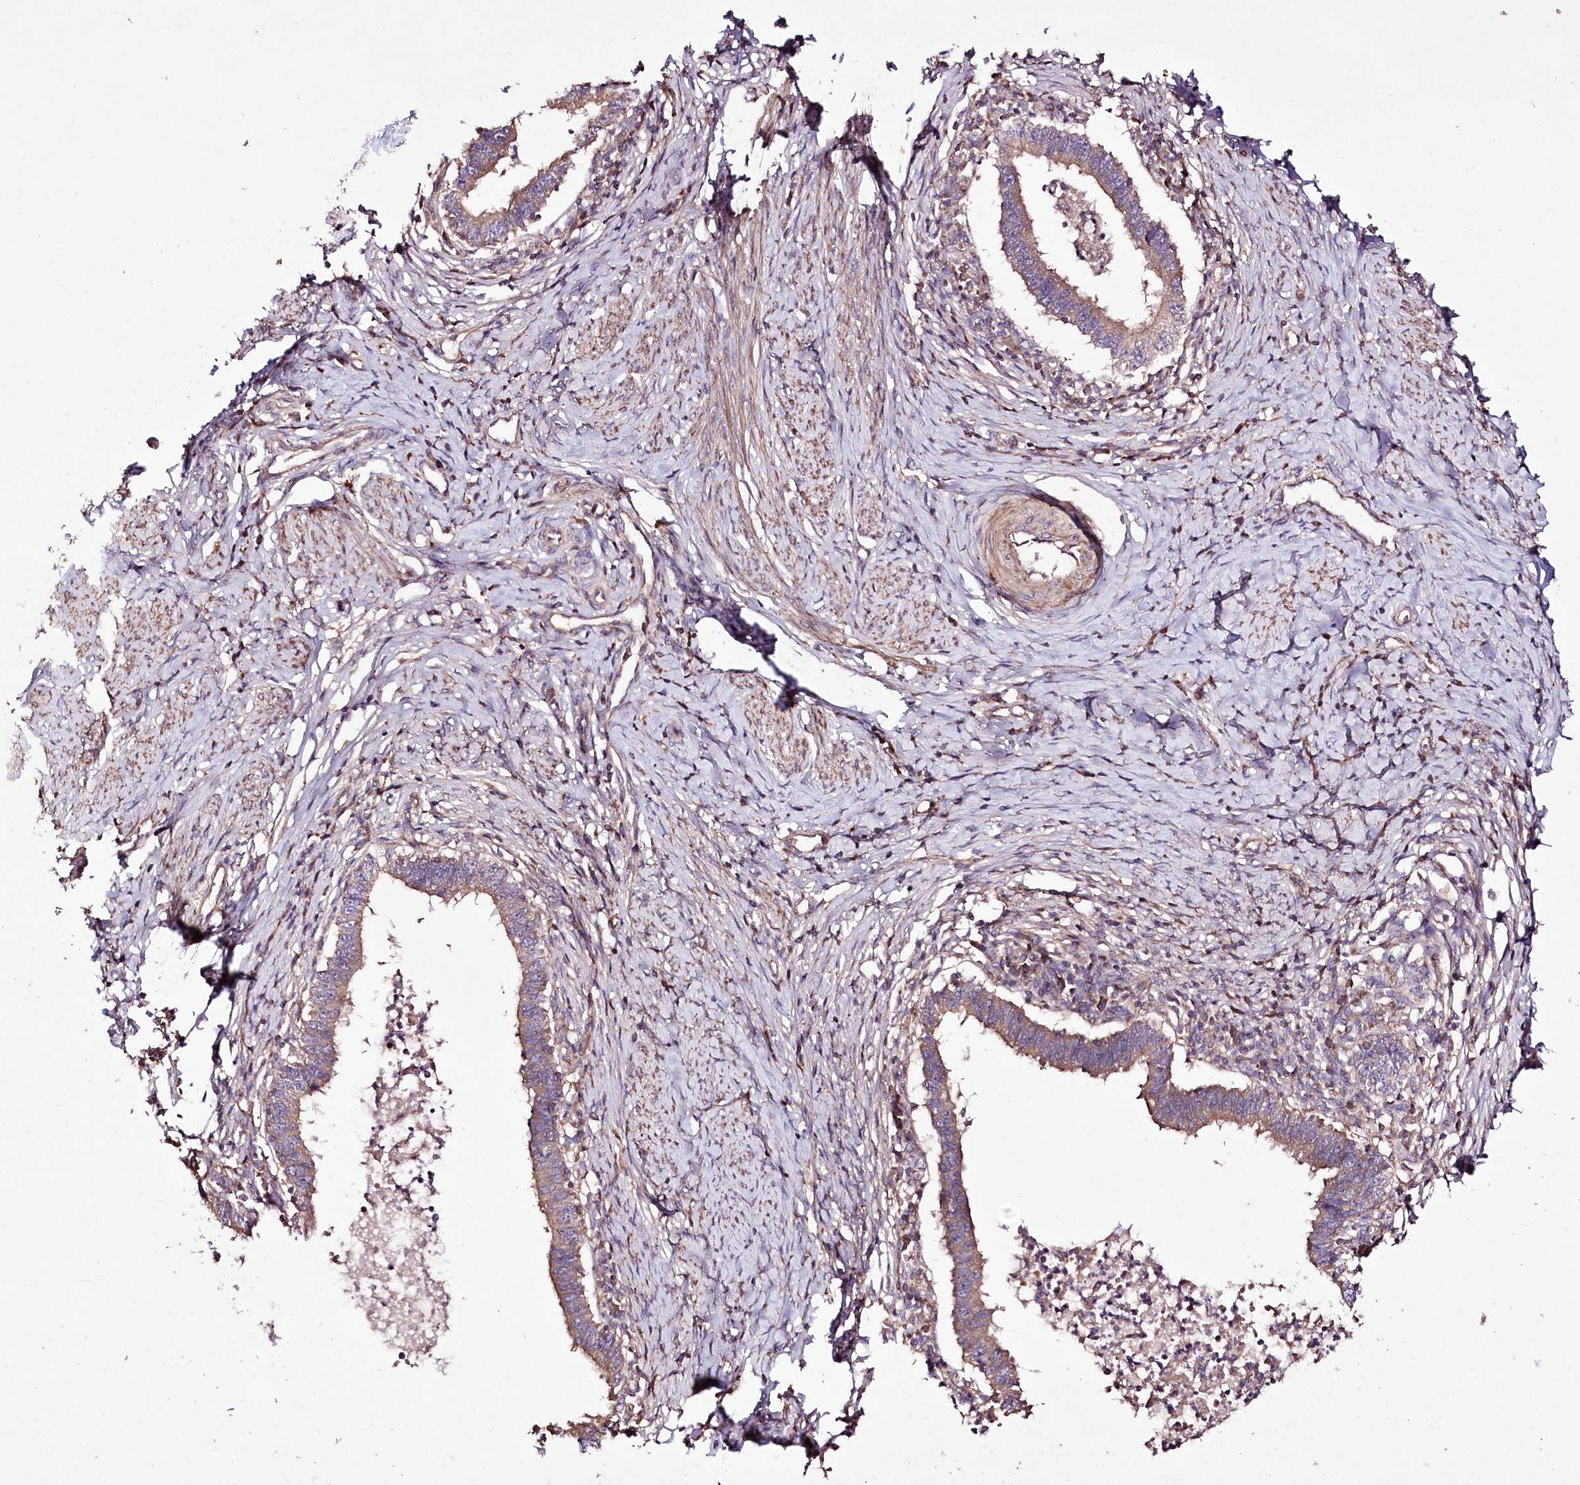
{"staining": {"intensity": "moderate", "quantity": ">75%", "location": "cytoplasmic/membranous"}, "tissue": "cervical cancer", "cell_type": "Tumor cells", "image_type": "cancer", "snomed": [{"axis": "morphology", "description": "Adenocarcinoma, NOS"}, {"axis": "topography", "description": "Cervix"}], "caption": "Cervical cancer (adenocarcinoma) was stained to show a protein in brown. There is medium levels of moderate cytoplasmic/membranous positivity in about >75% of tumor cells. (IHC, brightfield microscopy, high magnification).", "gene": "WWC1", "patient": {"sex": "female", "age": 36}}